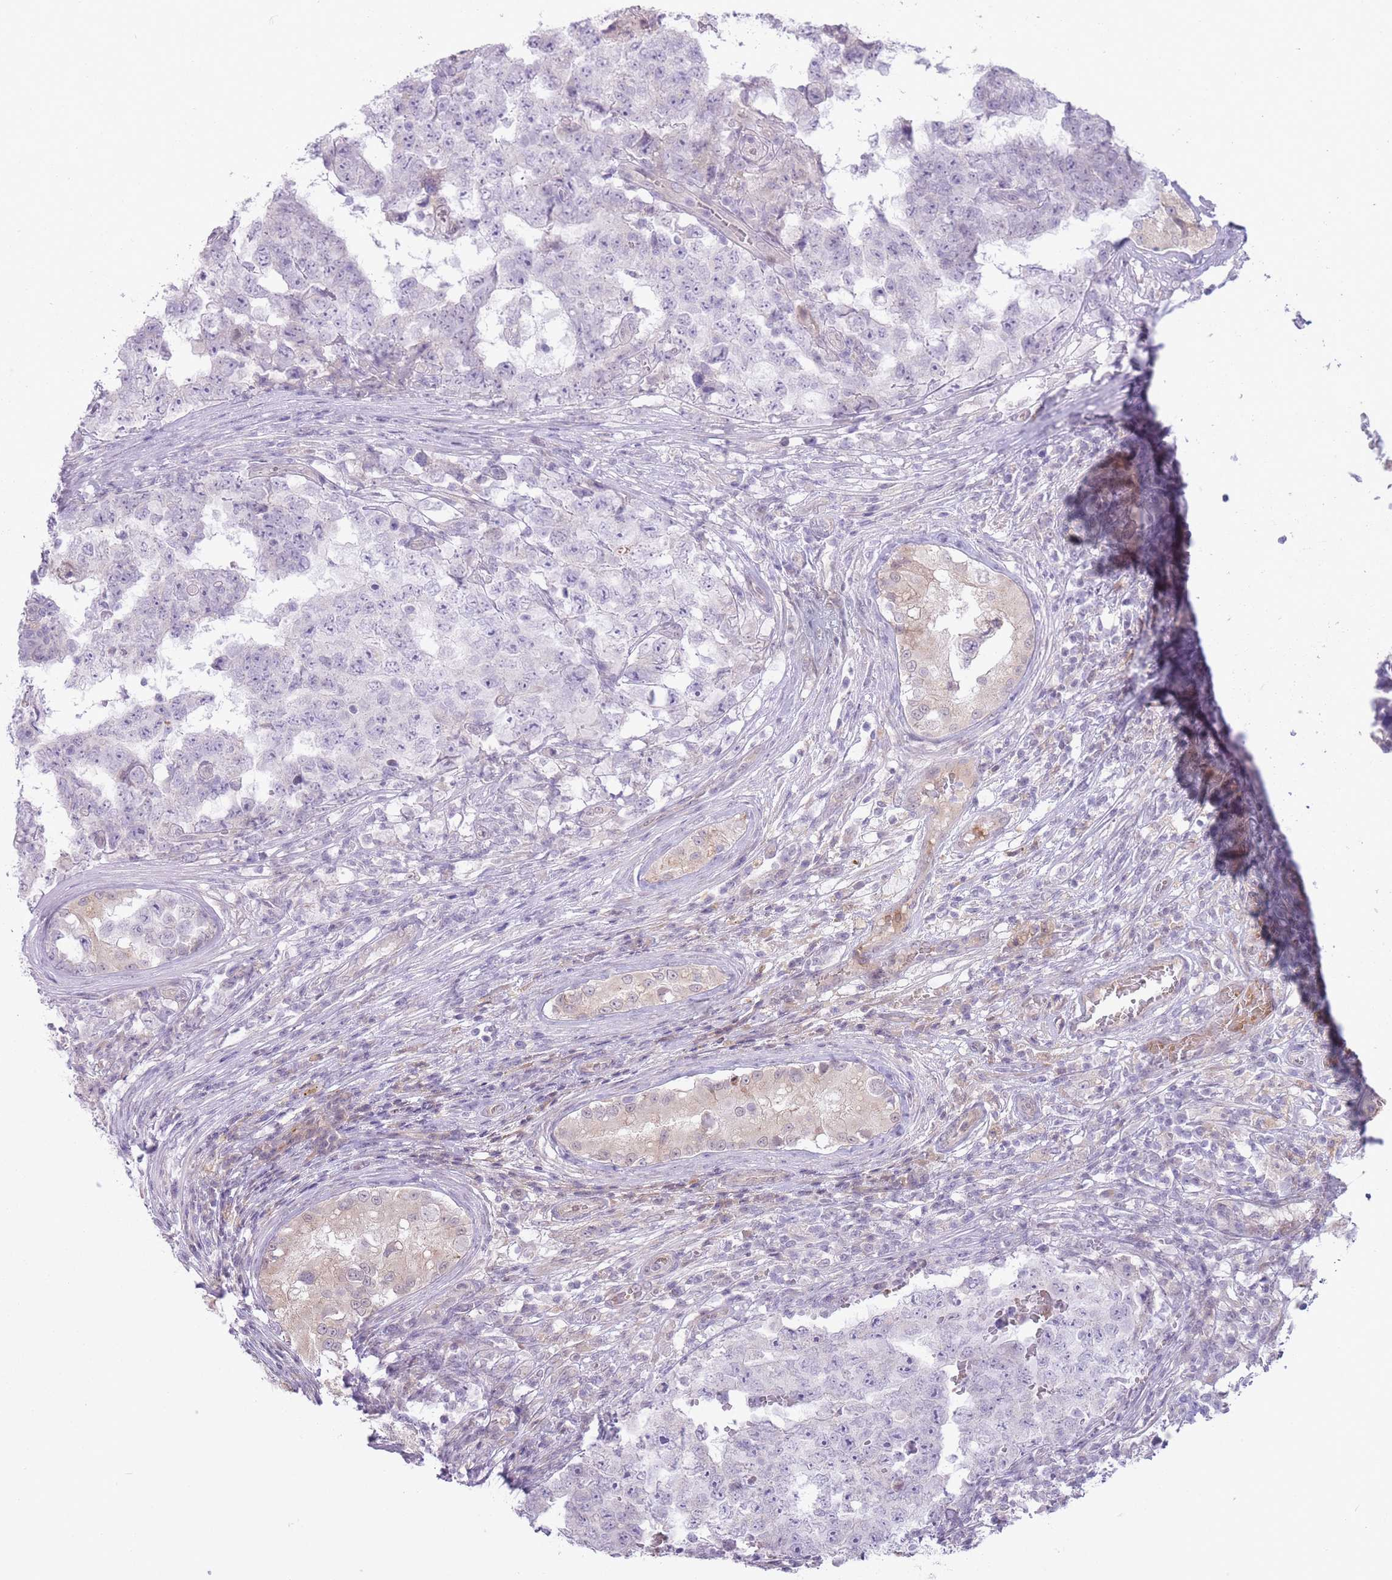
{"staining": {"intensity": "negative", "quantity": "none", "location": "none"}, "tissue": "testis cancer", "cell_type": "Tumor cells", "image_type": "cancer", "snomed": [{"axis": "morphology", "description": "Carcinoma, Embryonal, NOS"}, {"axis": "topography", "description": "Testis"}], "caption": "Human testis cancer (embryonal carcinoma) stained for a protein using IHC demonstrates no staining in tumor cells.", "gene": "ARPIN", "patient": {"sex": "male", "age": 25}}